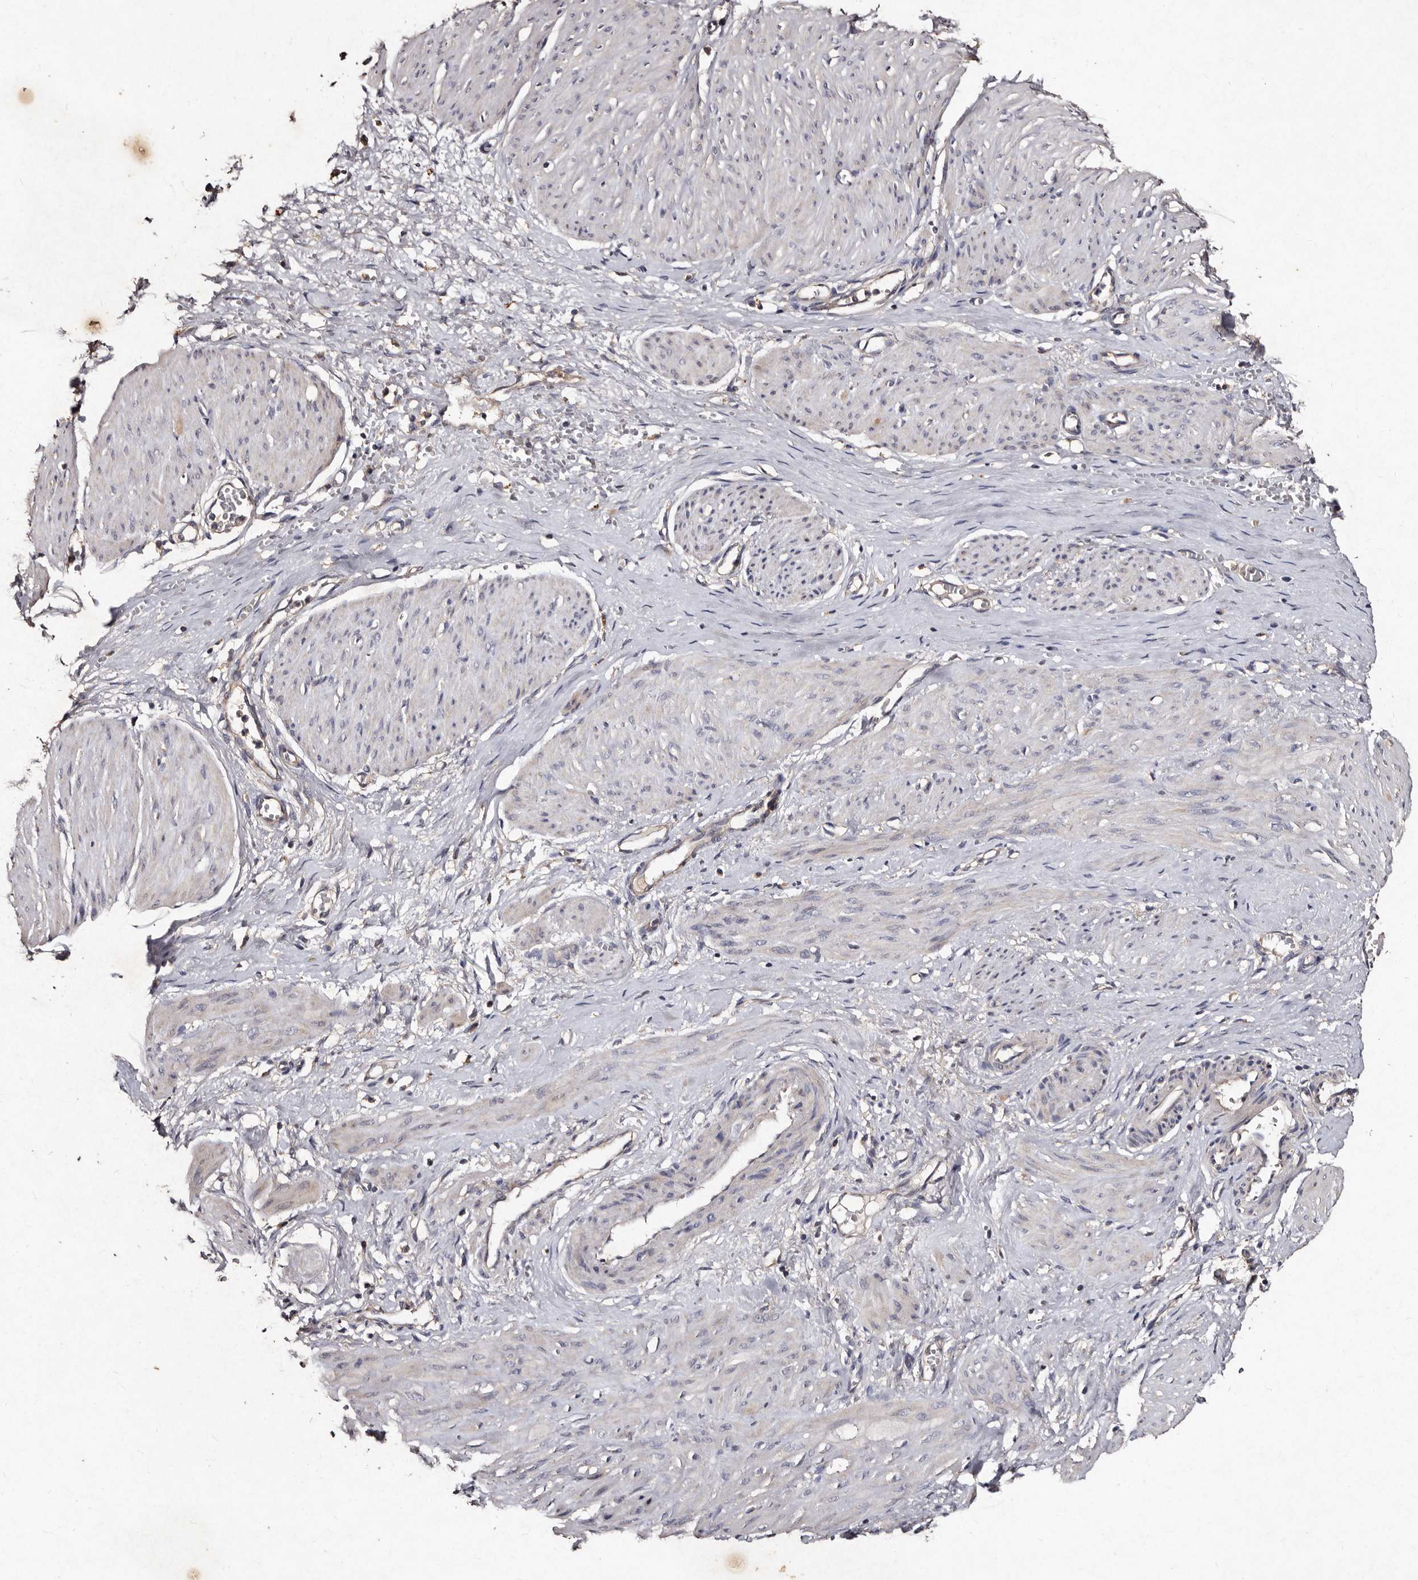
{"staining": {"intensity": "weak", "quantity": "<25%", "location": "cytoplasmic/membranous"}, "tissue": "smooth muscle", "cell_type": "Smooth muscle cells", "image_type": "normal", "snomed": [{"axis": "morphology", "description": "Normal tissue, NOS"}, {"axis": "topography", "description": "Endometrium"}], "caption": "IHC image of benign smooth muscle stained for a protein (brown), which displays no staining in smooth muscle cells.", "gene": "TFB1M", "patient": {"sex": "female", "age": 33}}